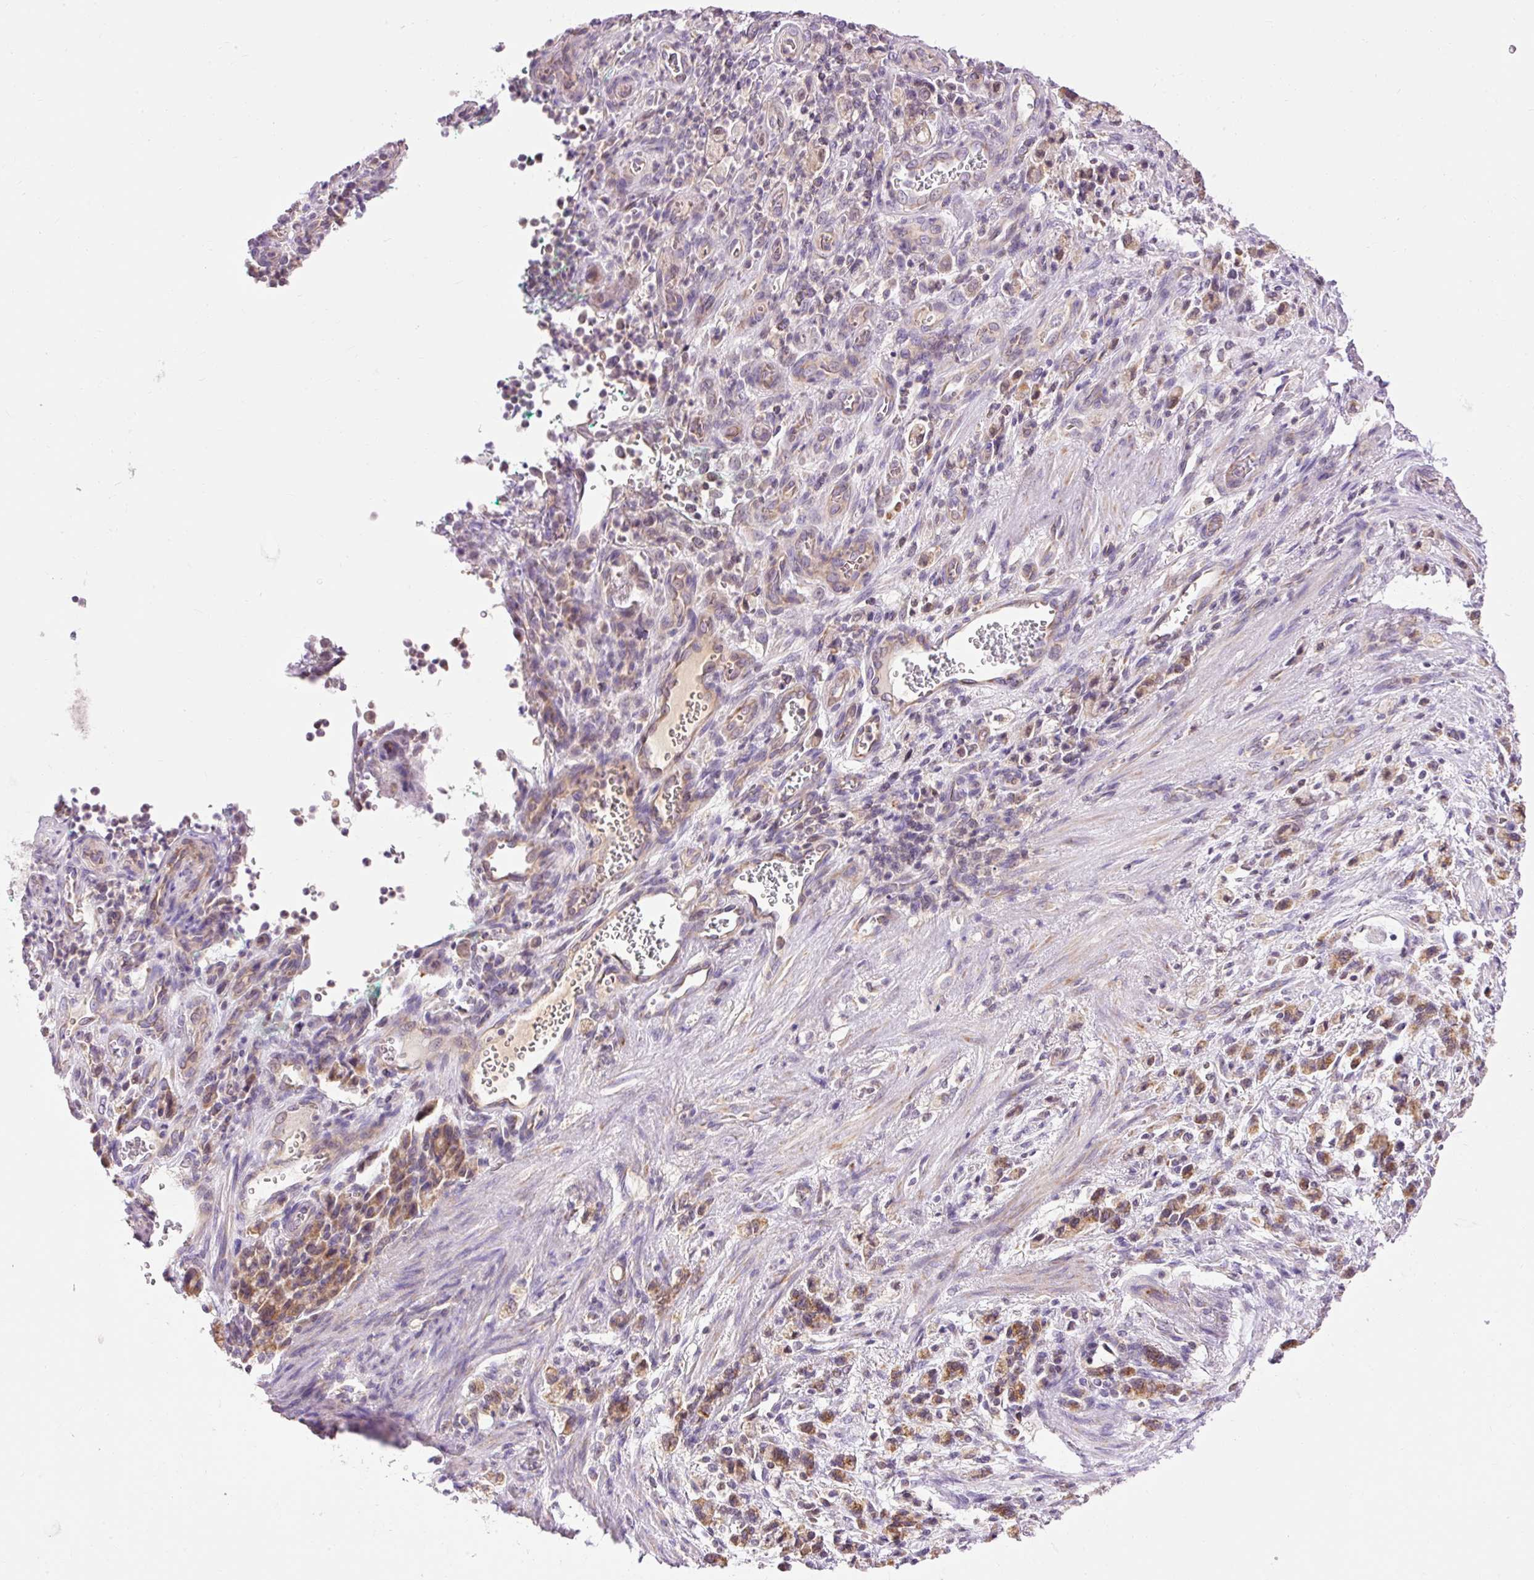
{"staining": {"intensity": "moderate", "quantity": ">75%", "location": "cytoplasmic/membranous"}, "tissue": "stomach cancer", "cell_type": "Tumor cells", "image_type": "cancer", "snomed": [{"axis": "morphology", "description": "Adenocarcinoma, NOS"}, {"axis": "topography", "description": "Stomach"}], "caption": "A photomicrograph of adenocarcinoma (stomach) stained for a protein shows moderate cytoplasmic/membranous brown staining in tumor cells.", "gene": "IMMT", "patient": {"sex": "male", "age": 77}}